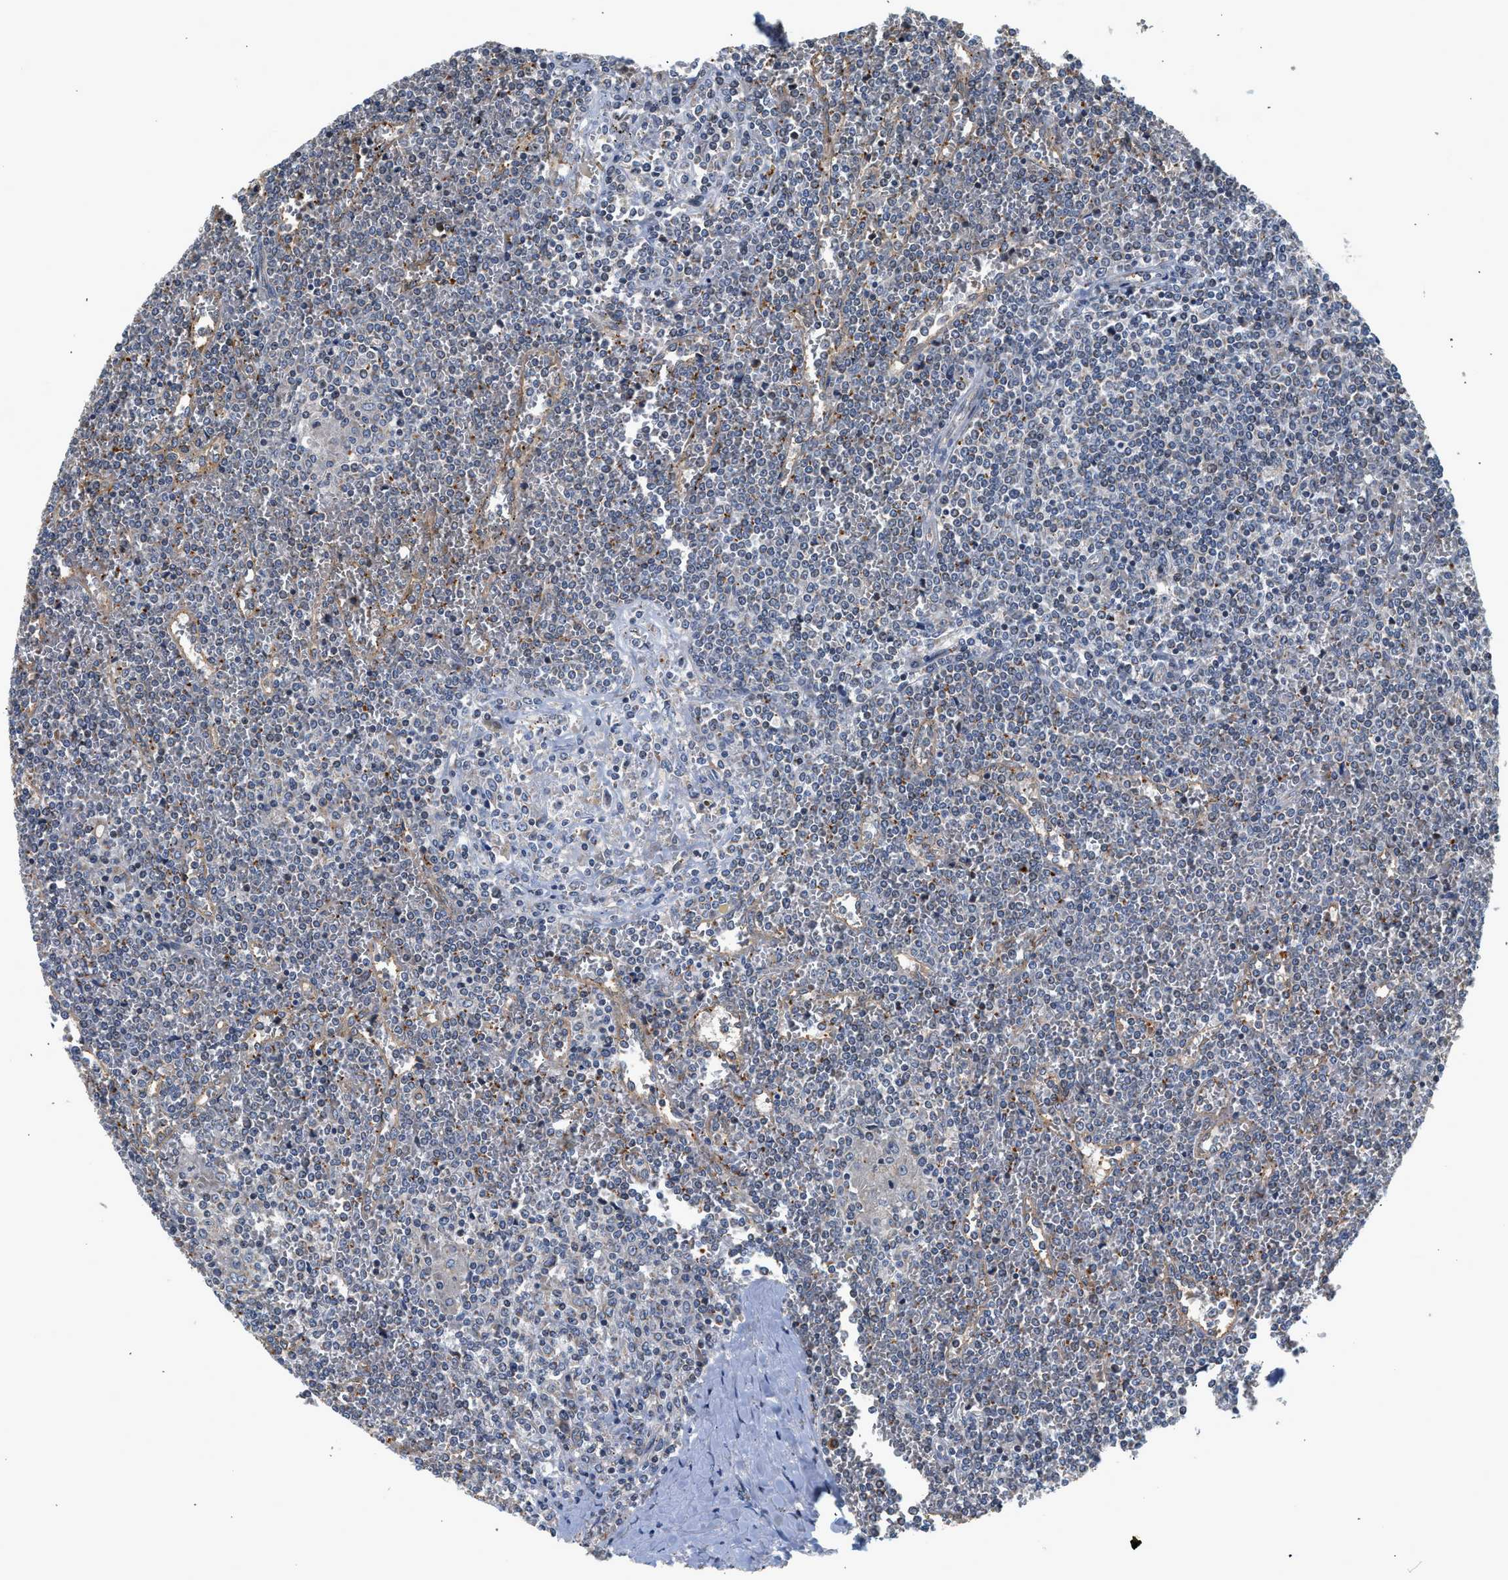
{"staining": {"intensity": "negative", "quantity": "none", "location": "none"}, "tissue": "lymphoma", "cell_type": "Tumor cells", "image_type": "cancer", "snomed": [{"axis": "morphology", "description": "Malignant lymphoma, non-Hodgkin's type, Low grade"}, {"axis": "topography", "description": "Spleen"}], "caption": "The IHC image has no significant expression in tumor cells of lymphoma tissue.", "gene": "PIM1", "patient": {"sex": "female", "age": 19}}